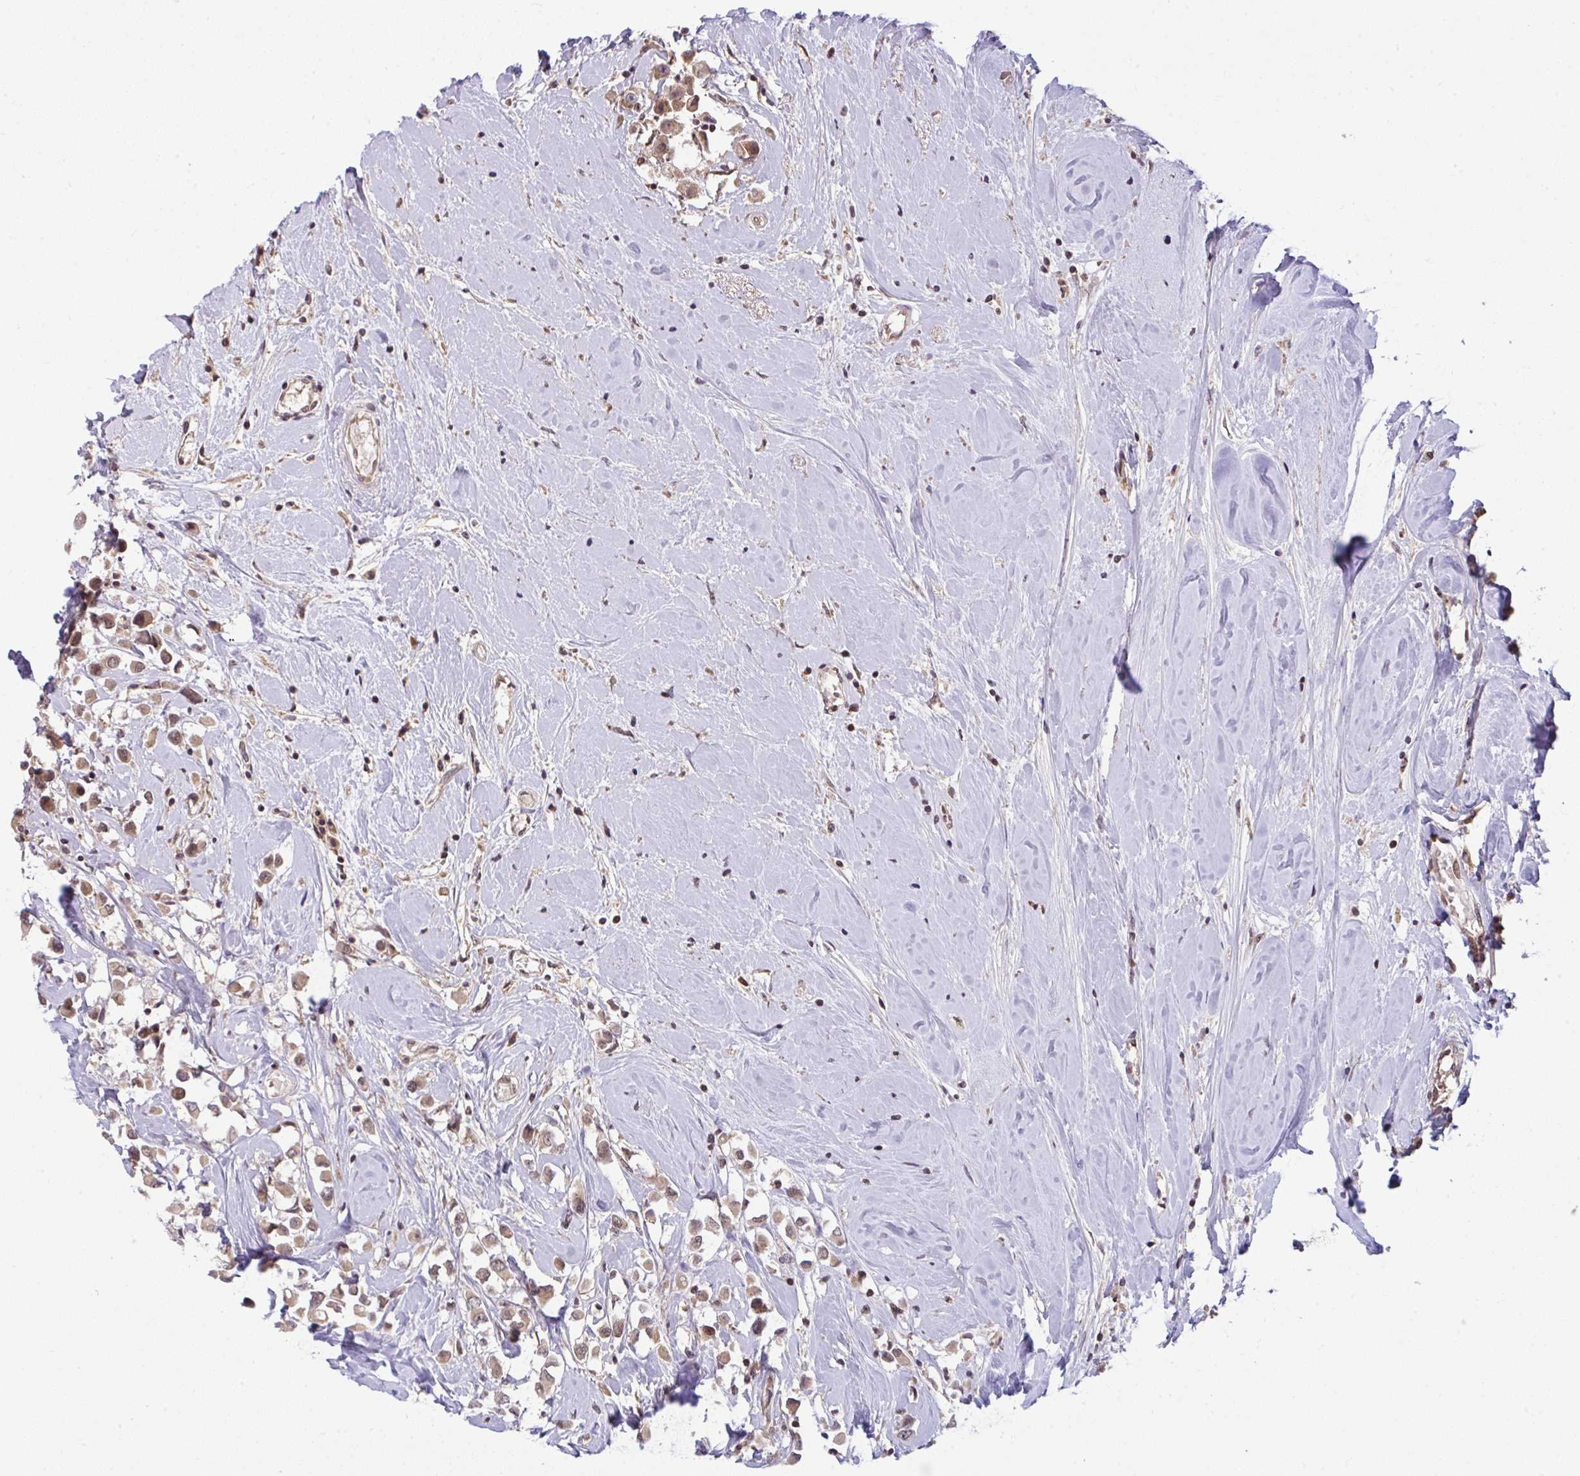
{"staining": {"intensity": "moderate", "quantity": ">75%", "location": "cytoplasmic/membranous,nuclear"}, "tissue": "breast cancer", "cell_type": "Tumor cells", "image_type": "cancer", "snomed": [{"axis": "morphology", "description": "Duct carcinoma"}, {"axis": "topography", "description": "Breast"}], "caption": "Breast cancer (intraductal carcinoma) stained for a protein (brown) displays moderate cytoplasmic/membranous and nuclear positive staining in about >75% of tumor cells.", "gene": "KLF2", "patient": {"sex": "female", "age": 61}}